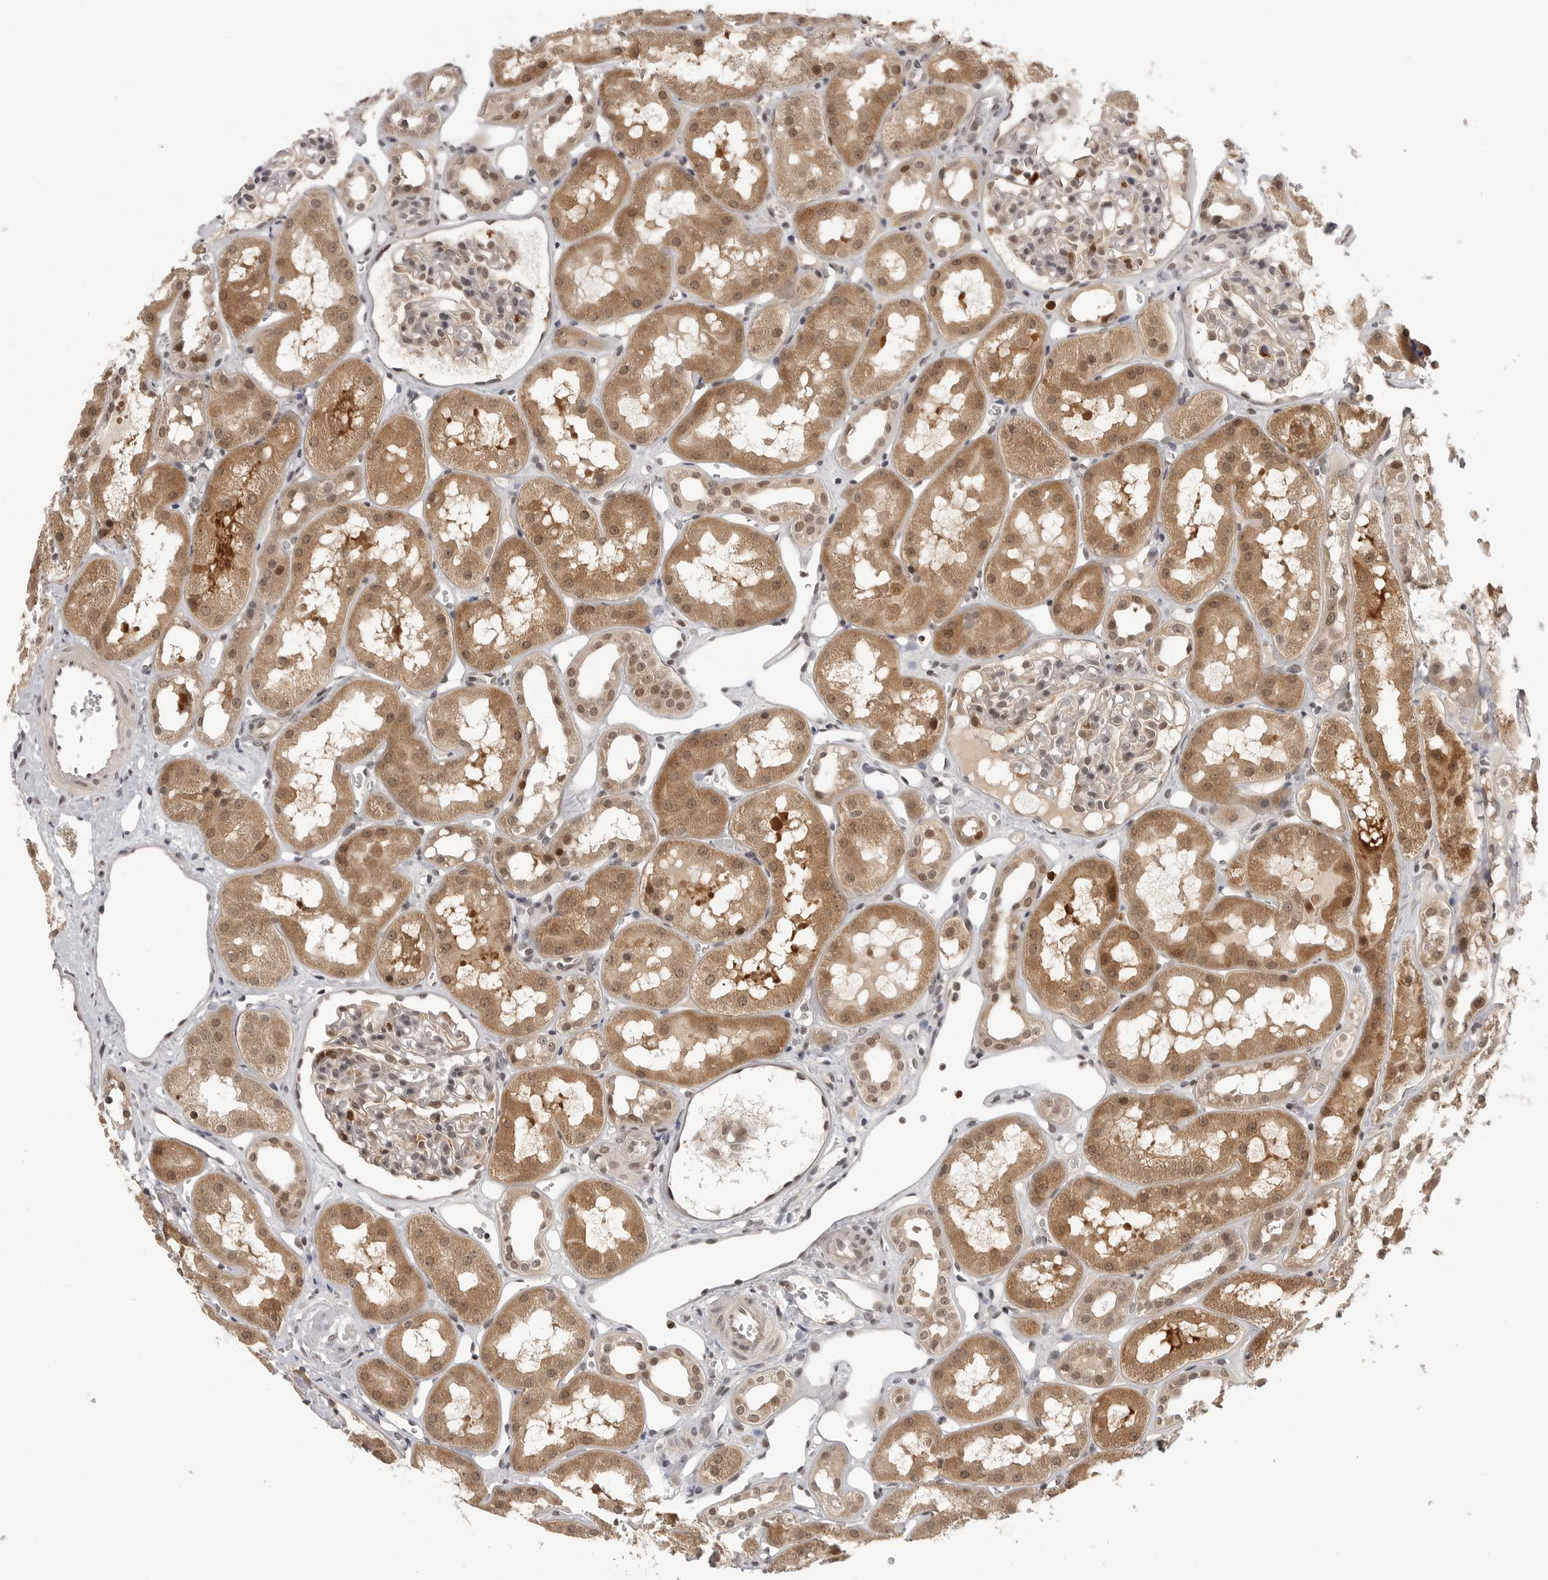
{"staining": {"intensity": "moderate", "quantity": "25%-75%", "location": "cytoplasmic/membranous,nuclear"}, "tissue": "kidney", "cell_type": "Cells in glomeruli", "image_type": "normal", "snomed": [{"axis": "morphology", "description": "Normal tissue, NOS"}, {"axis": "topography", "description": "Kidney"}], "caption": "An IHC histopathology image of unremarkable tissue is shown. Protein staining in brown shows moderate cytoplasmic/membranous,nuclear positivity in kidney within cells in glomeruli.", "gene": "PEG3", "patient": {"sex": "male", "age": 16}}